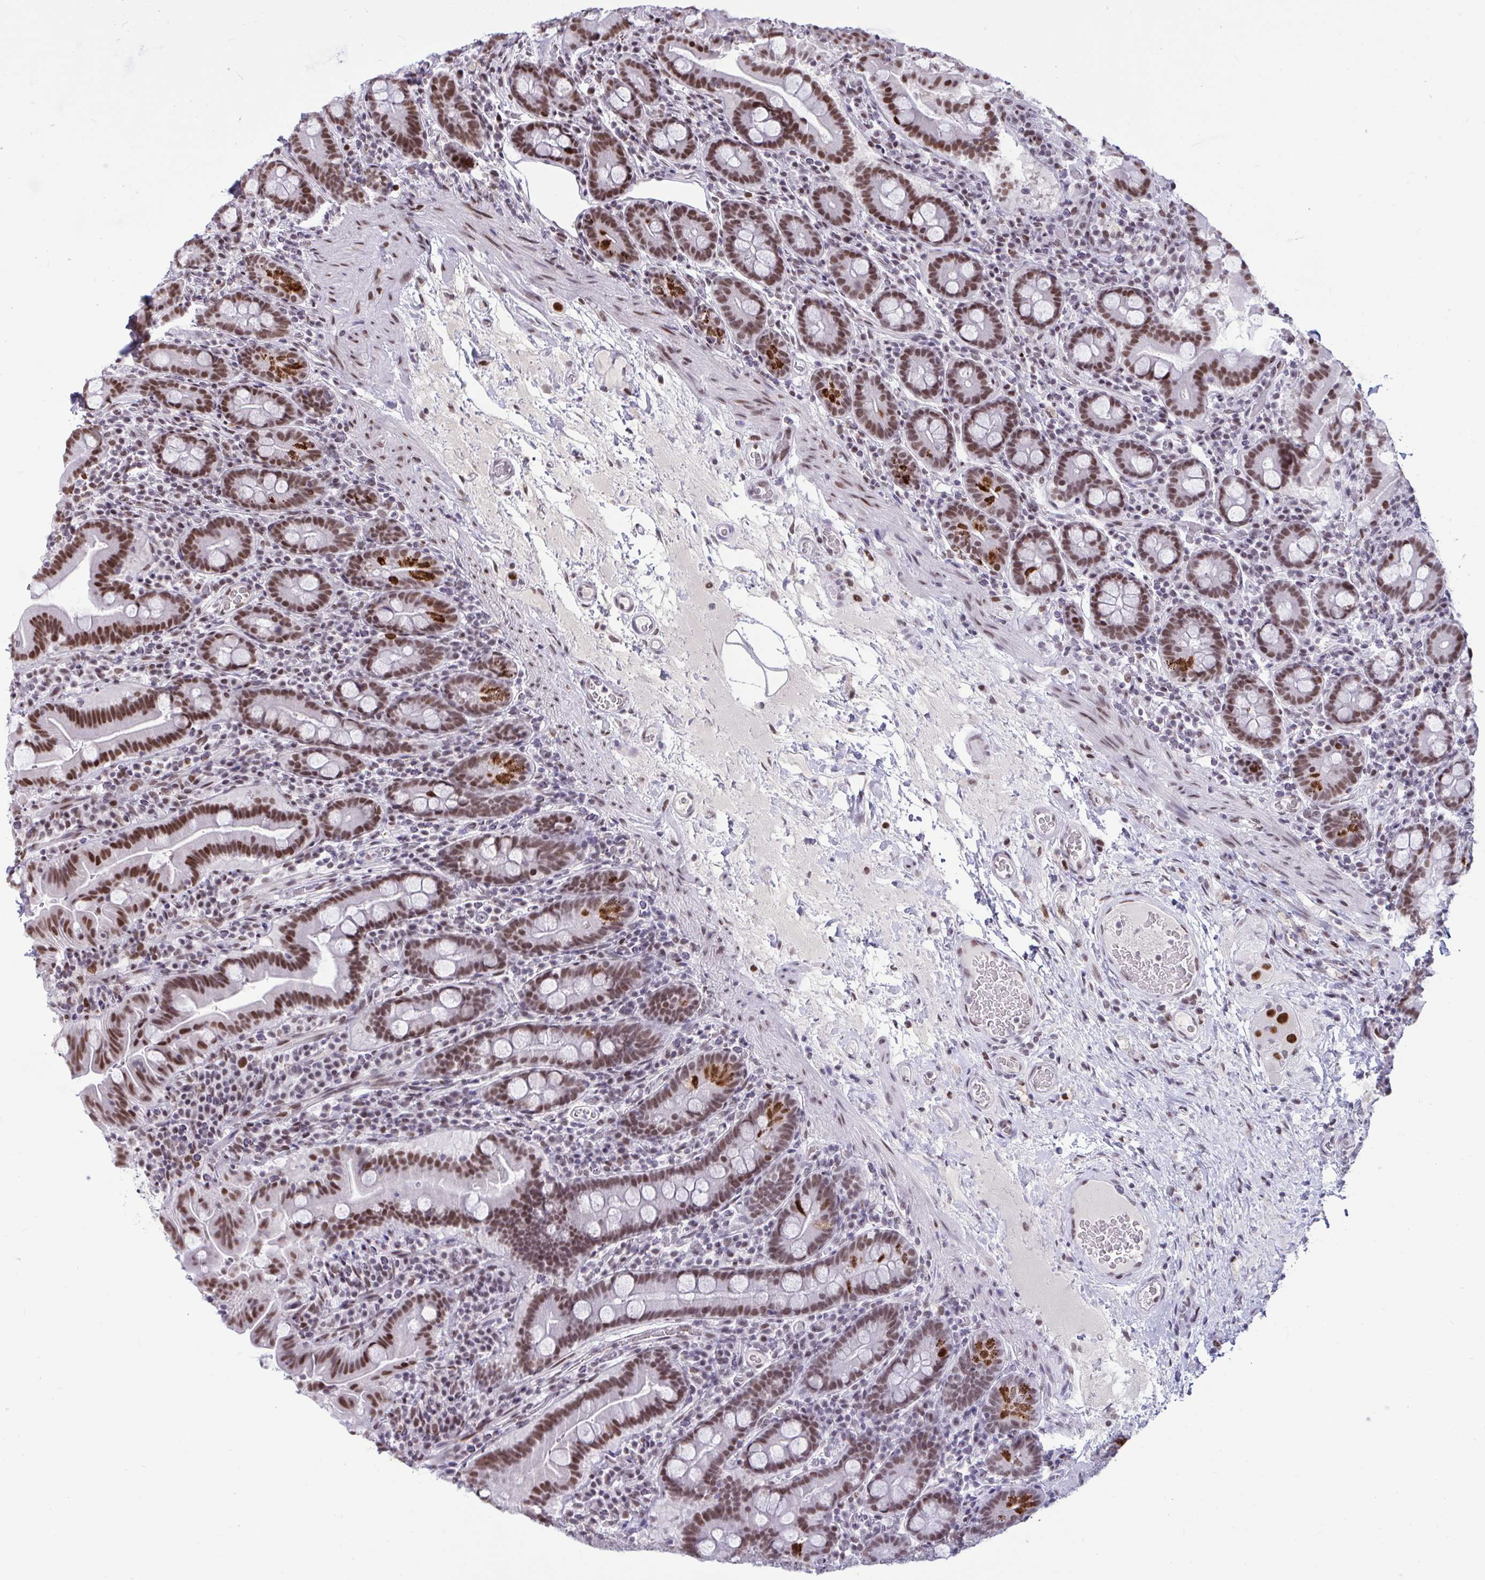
{"staining": {"intensity": "moderate", "quantity": ">75%", "location": "nuclear"}, "tissue": "small intestine", "cell_type": "Glandular cells", "image_type": "normal", "snomed": [{"axis": "morphology", "description": "Normal tissue, NOS"}, {"axis": "topography", "description": "Small intestine"}], "caption": "Moderate nuclear expression for a protein is present in approximately >75% of glandular cells of unremarkable small intestine using immunohistochemistry (IHC).", "gene": "CBFA2T2", "patient": {"sex": "male", "age": 26}}